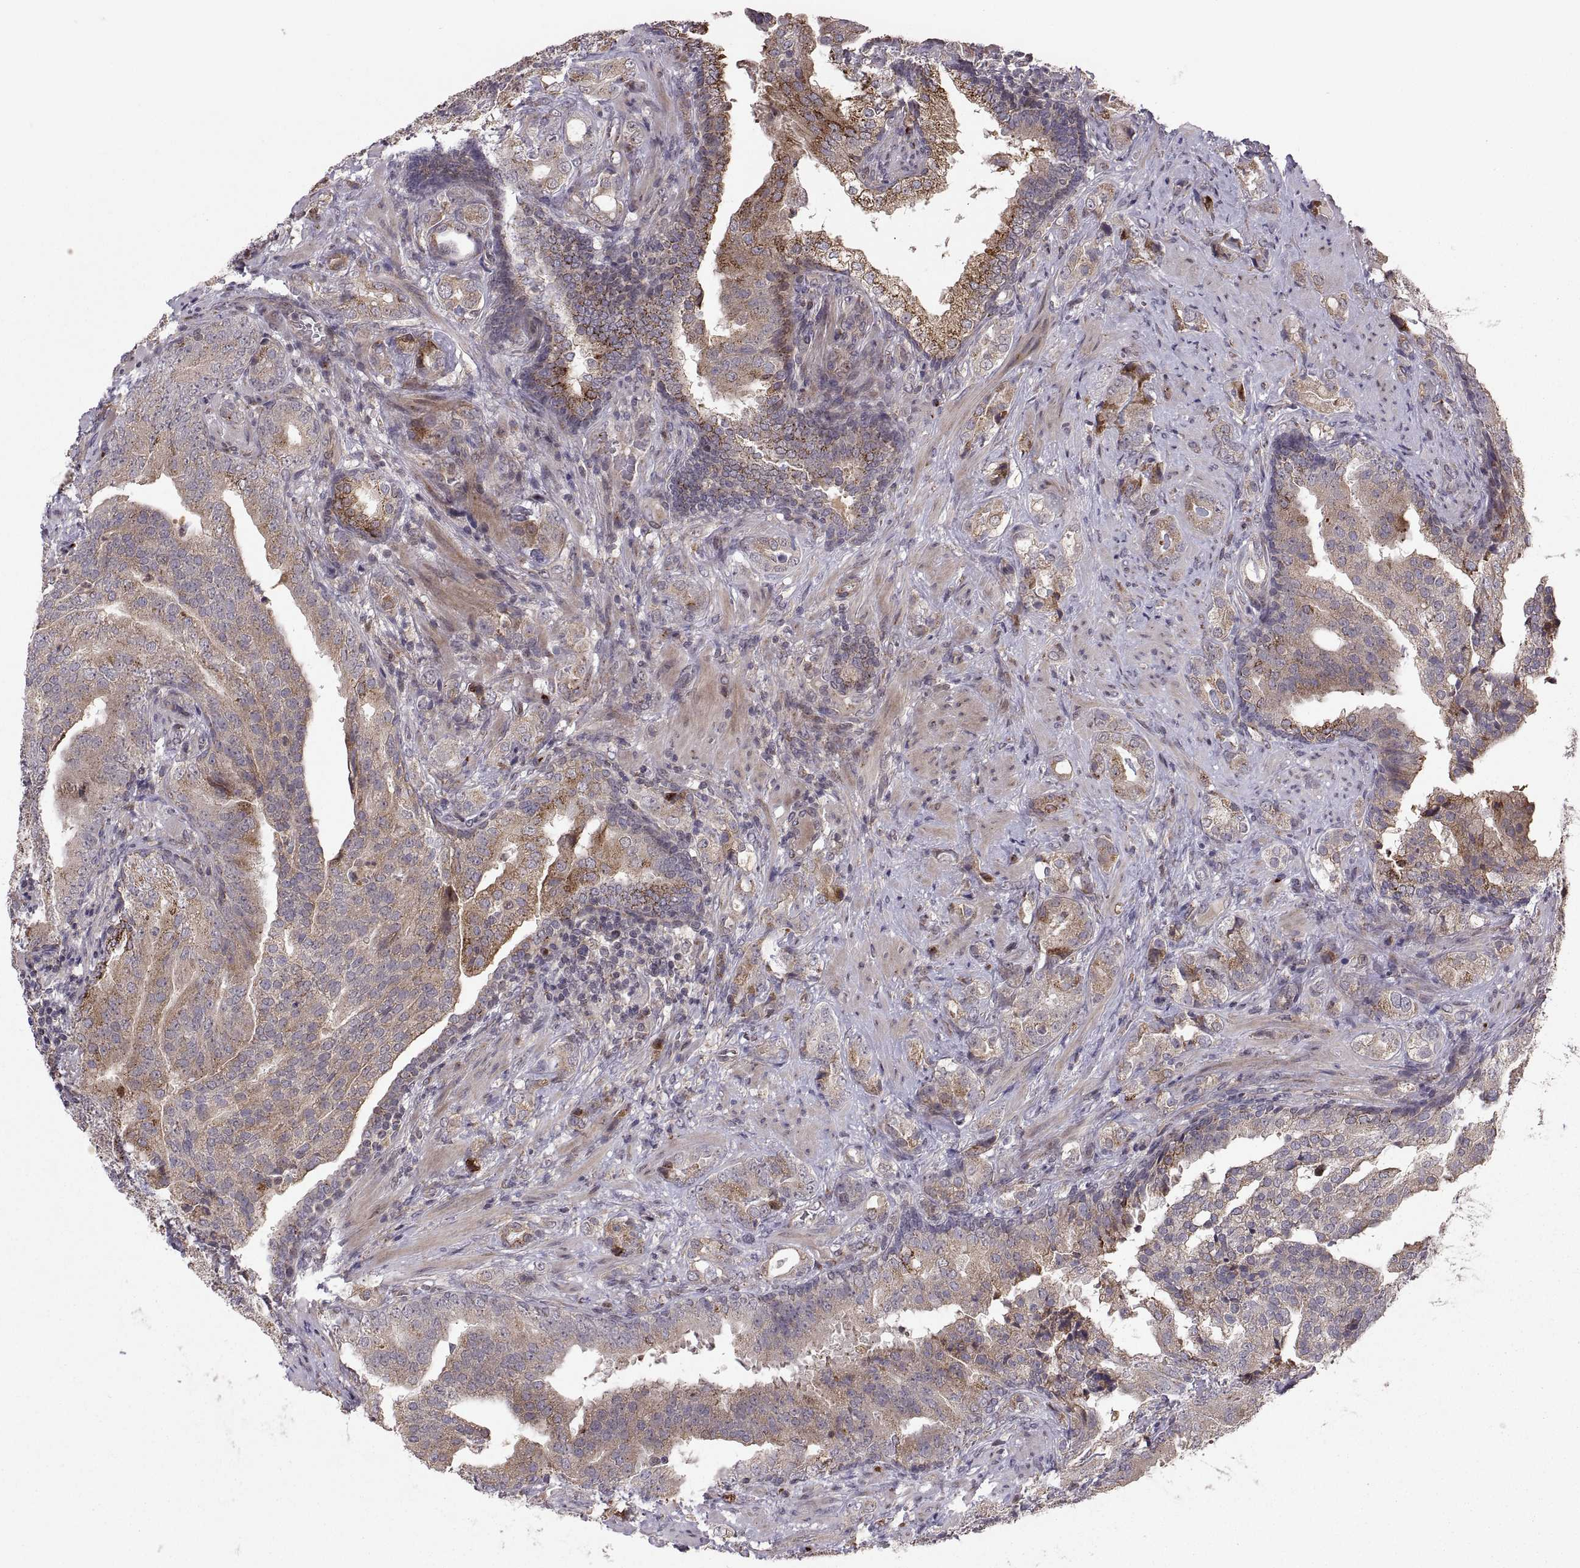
{"staining": {"intensity": "moderate", "quantity": "25%-75%", "location": "cytoplasmic/membranous"}, "tissue": "prostate cancer", "cell_type": "Tumor cells", "image_type": "cancer", "snomed": [{"axis": "morphology", "description": "Adenocarcinoma, NOS"}, {"axis": "topography", "description": "Prostate"}], "caption": "There is medium levels of moderate cytoplasmic/membranous expression in tumor cells of prostate adenocarcinoma, as demonstrated by immunohistochemical staining (brown color).", "gene": "TESC", "patient": {"sex": "male", "age": 57}}